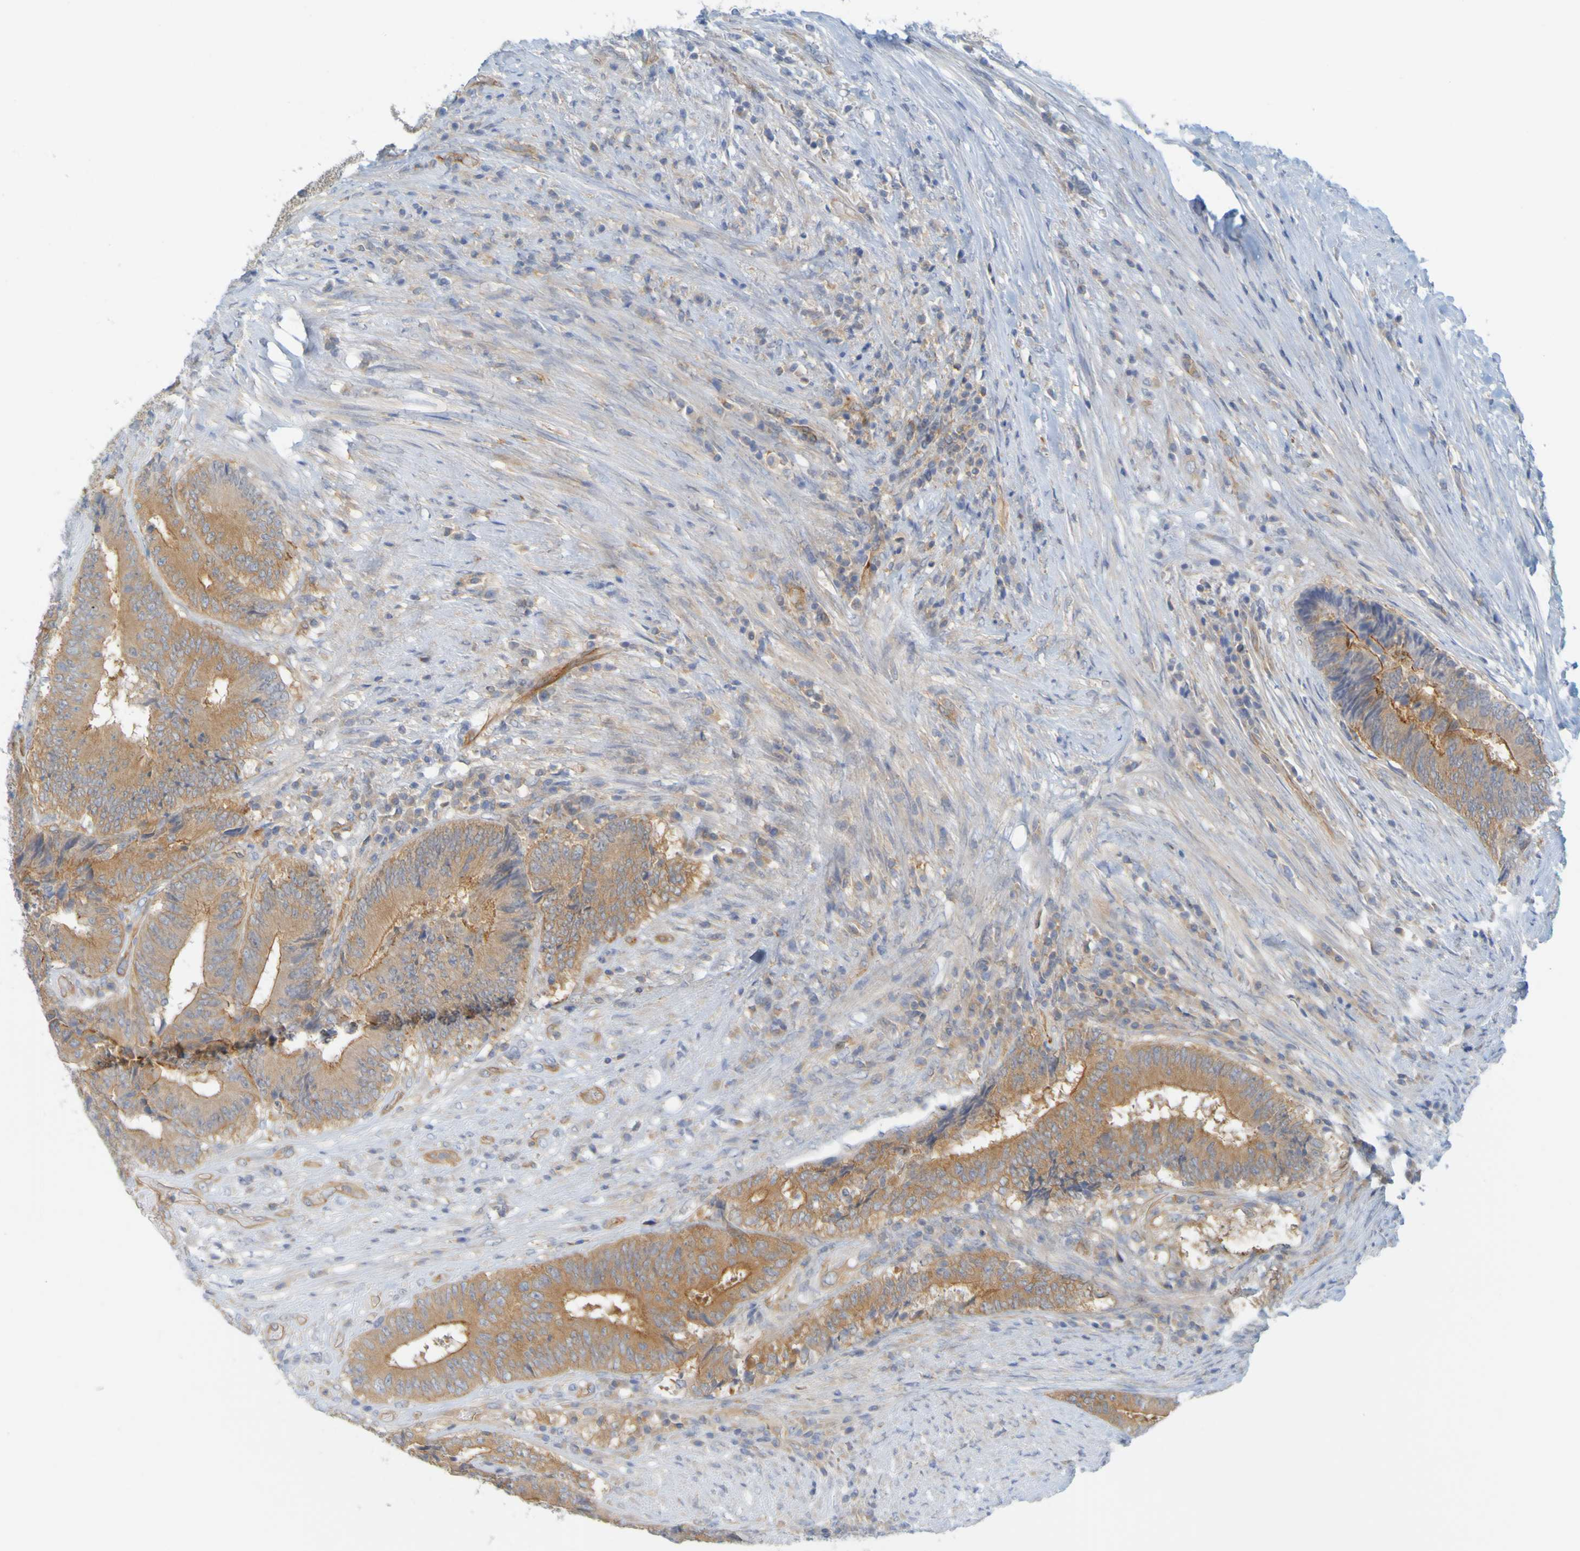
{"staining": {"intensity": "moderate", "quantity": ">75%", "location": "cytoplasmic/membranous"}, "tissue": "colorectal cancer", "cell_type": "Tumor cells", "image_type": "cancer", "snomed": [{"axis": "morphology", "description": "Adenocarcinoma, NOS"}, {"axis": "topography", "description": "Rectum"}], "caption": "Immunohistochemistry (IHC) micrograph of neoplastic tissue: colorectal cancer stained using immunohistochemistry shows medium levels of moderate protein expression localized specifically in the cytoplasmic/membranous of tumor cells, appearing as a cytoplasmic/membranous brown color.", "gene": "APPL1", "patient": {"sex": "male", "age": 72}}